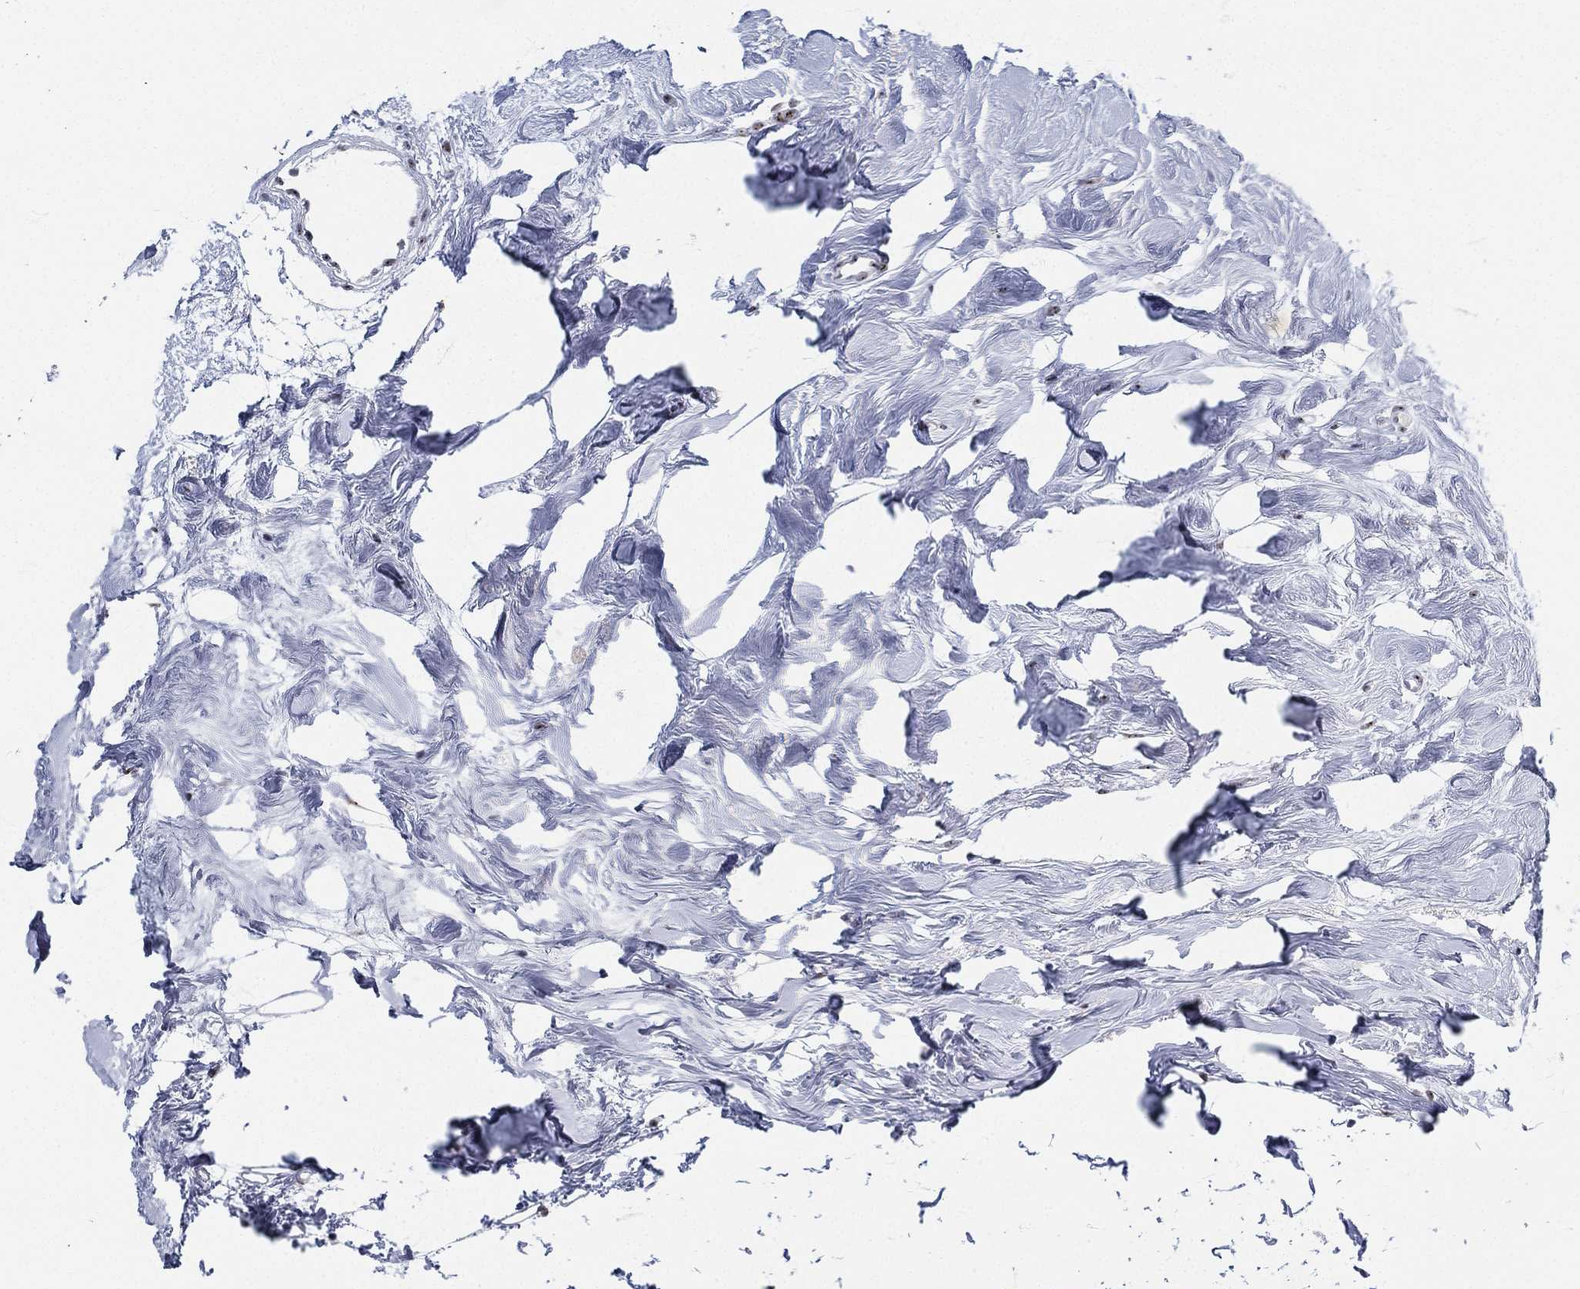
{"staining": {"intensity": "moderate", "quantity": "25%-75%", "location": "nuclear"}, "tissue": "breast cancer", "cell_type": "Tumor cells", "image_type": "cancer", "snomed": [{"axis": "morphology", "description": "Lobular carcinoma"}, {"axis": "topography", "description": "Breast"}], "caption": "About 25%-75% of tumor cells in human breast cancer display moderate nuclear protein positivity as visualized by brown immunohistochemical staining.", "gene": "MAPK8IP1", "patient": {"sex": "female", "age": 49}}